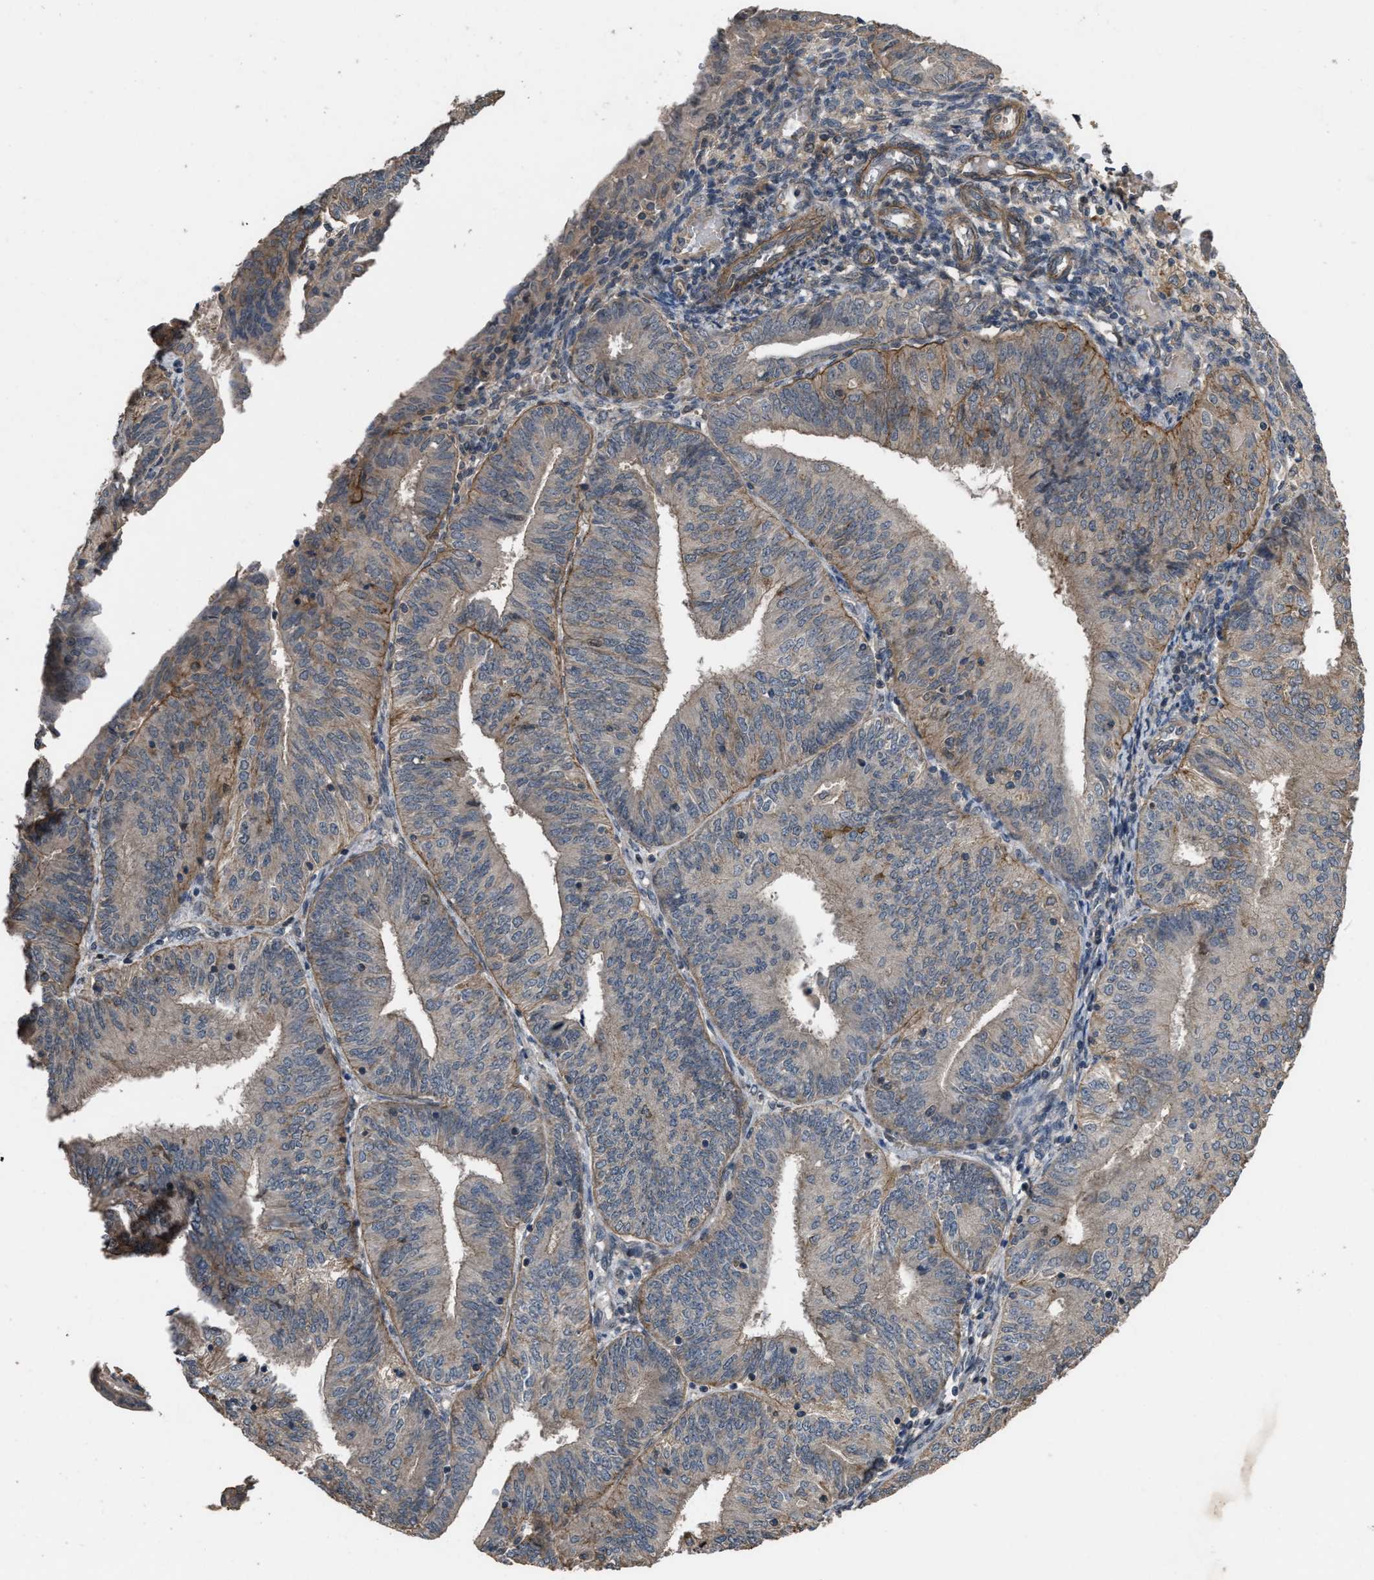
{"staining": {"intensity": "weak", "quantity": "25%-75%", "location": "cytoplasmic/membranous"}, "tissue": "endometrial cancer", "cell_type": "Tumor cells", "image_type": "cancer", "snomed": [{"axis": "morphology", "description": "Adenocarcinoma, NOS"}, {"axis": "topography", "description": "Endometrium"}], "caption": "Approximately 25%-75% of tumor cells in endometrial cancer (adenocarcinoma) display weak cytoplasmic/membranous protein staining as visualized by brown immunohistochemical staining.", "gene": "UTRN", "patient": {"sex": "female", "age": 58}}